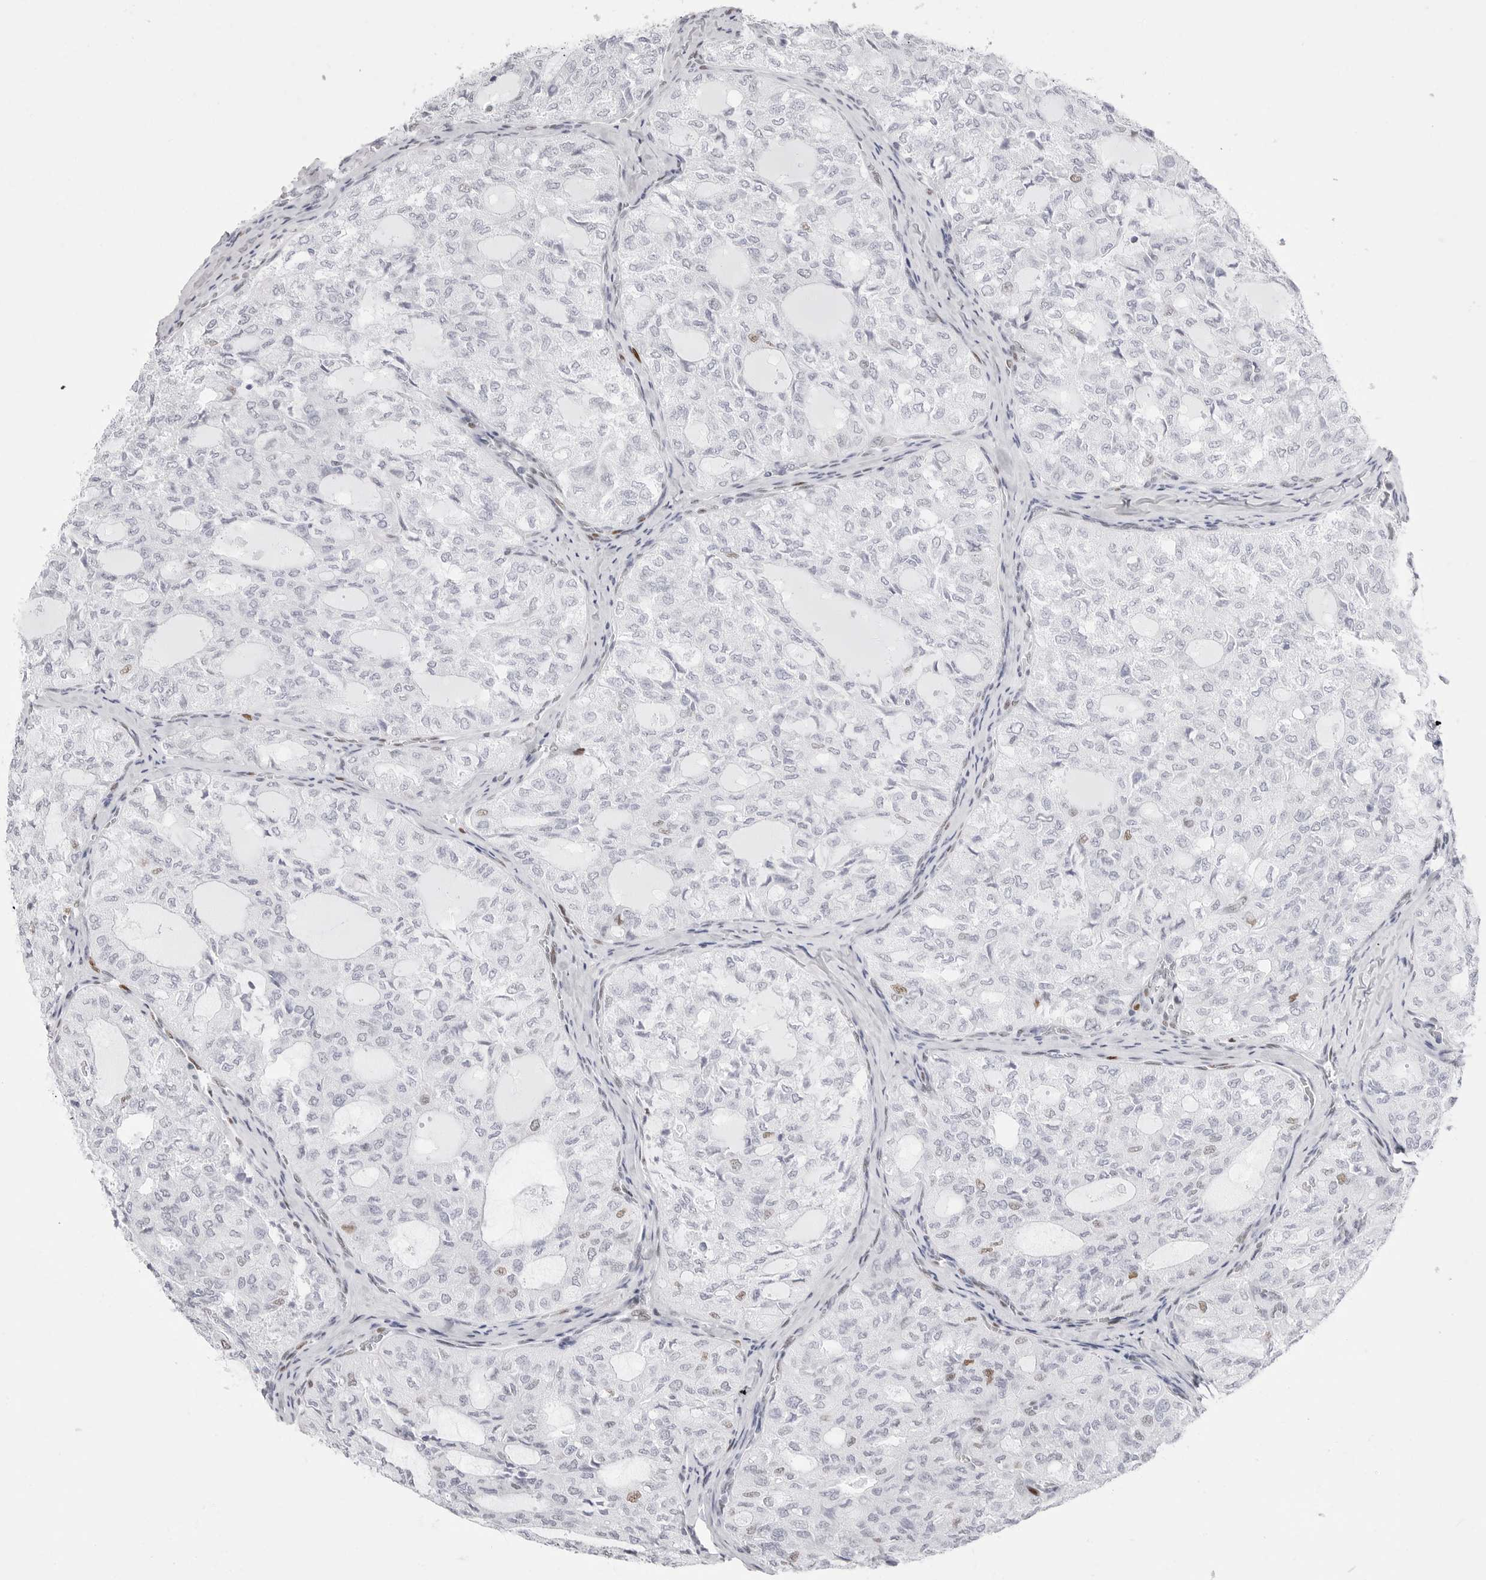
{"staining": {"intensity": "moderate", "quantity": "<25%", "location": "nuclear"}, "tissue": "thyroid cancer", "cell_type": "Tumor cells", "image_type": "cancer", "snomed": [{"axis": "morphology", "description": "Follicular adenoma carcinoma, NOS"}, {"axis": "topography", "description": "Thyroid gland"}], "caption": "Protein staining of thyroid follicular adenoma carcinoma tissue reveals moderate nuclear expression in approximately <25% of tumor cells.", "gene": "NASP", "patient": {"sex": "male", "age": 75}}